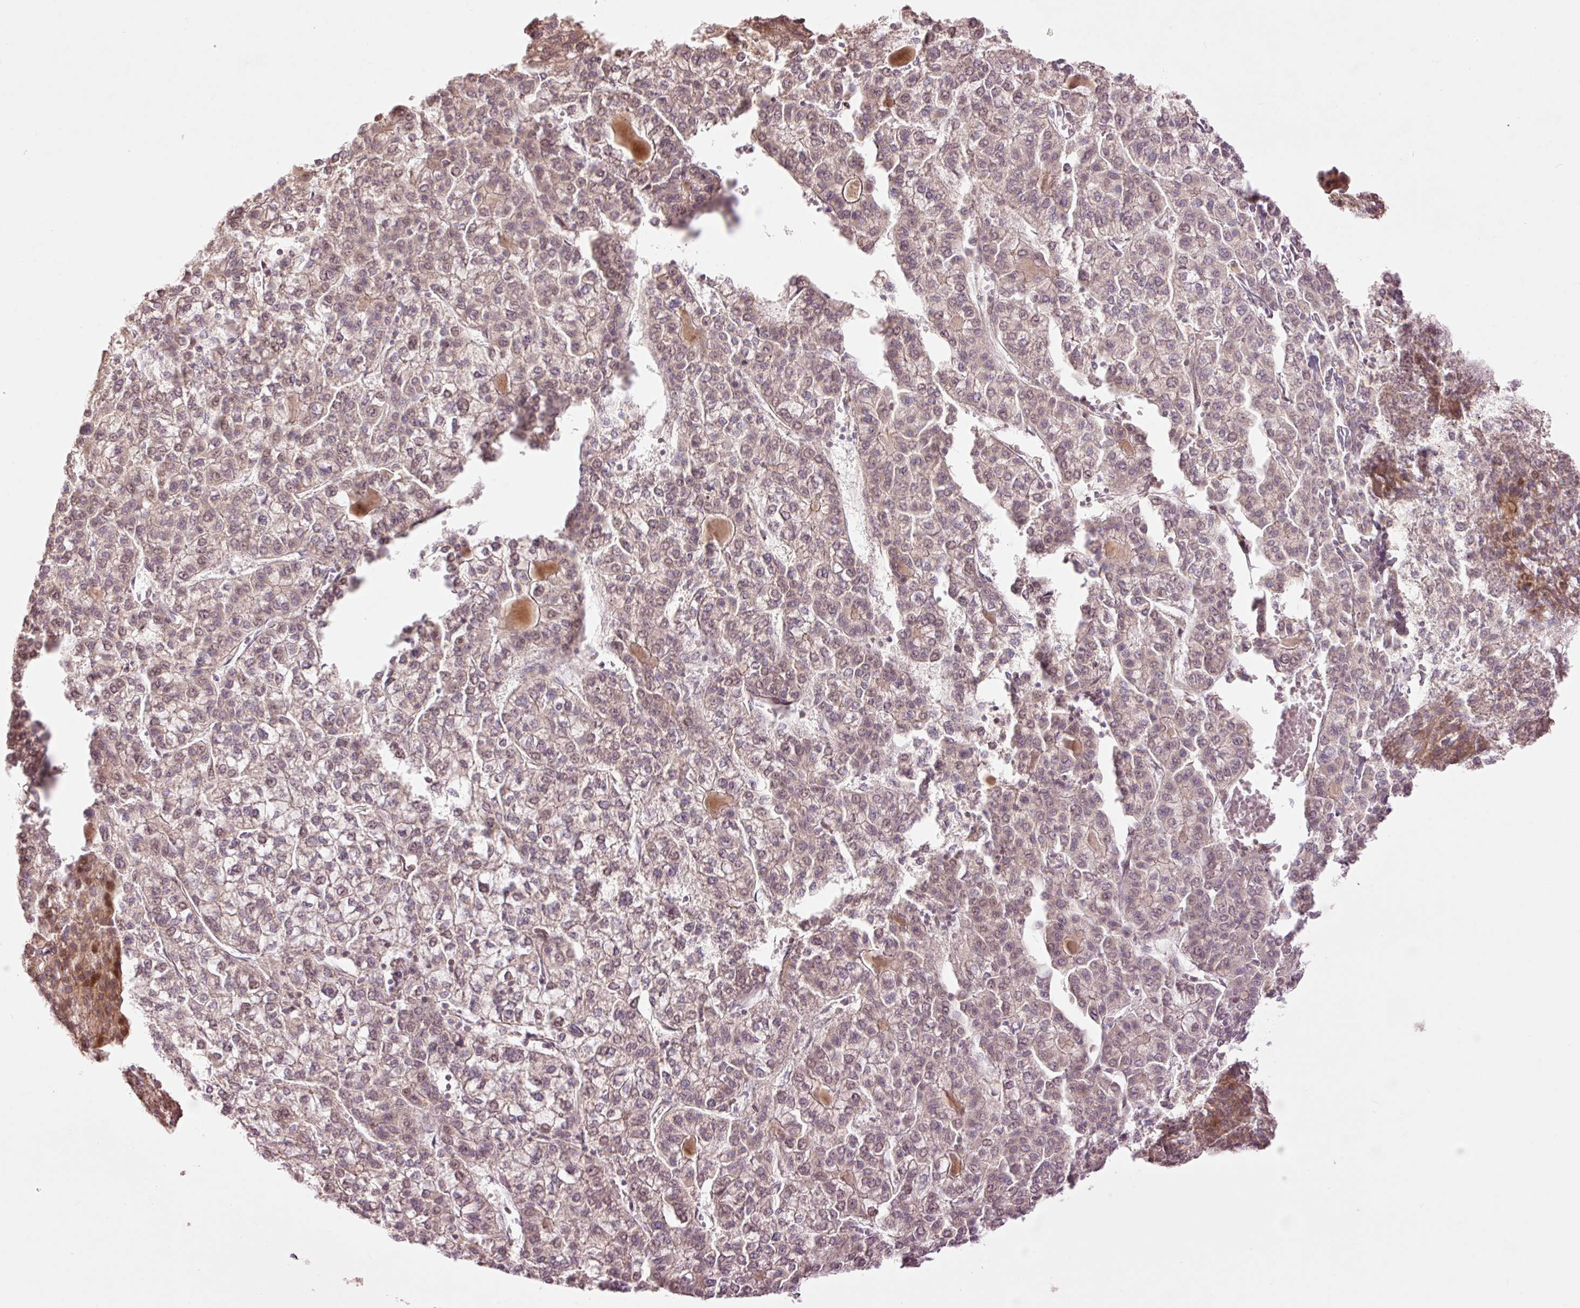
{"staining": {"intensity": "weak", "quantity": "<25%", "location": "nuclear"}, "tissue": "liver cancer", "cell_type": "Tumor cells", "image_type": "cancer", "snomed": [{"axis": "morphology", "description": "Carcinoma, Hepatocellular, NOS"}, {"axis": "topography", "description": "Liver"}], "caption": "The photomicrograph demonstrates no staining of tumor cells in liver hepatocellular carcinoma.", "gene": "SLC29A3", "patient": {"sex": "female", "age": 43}}